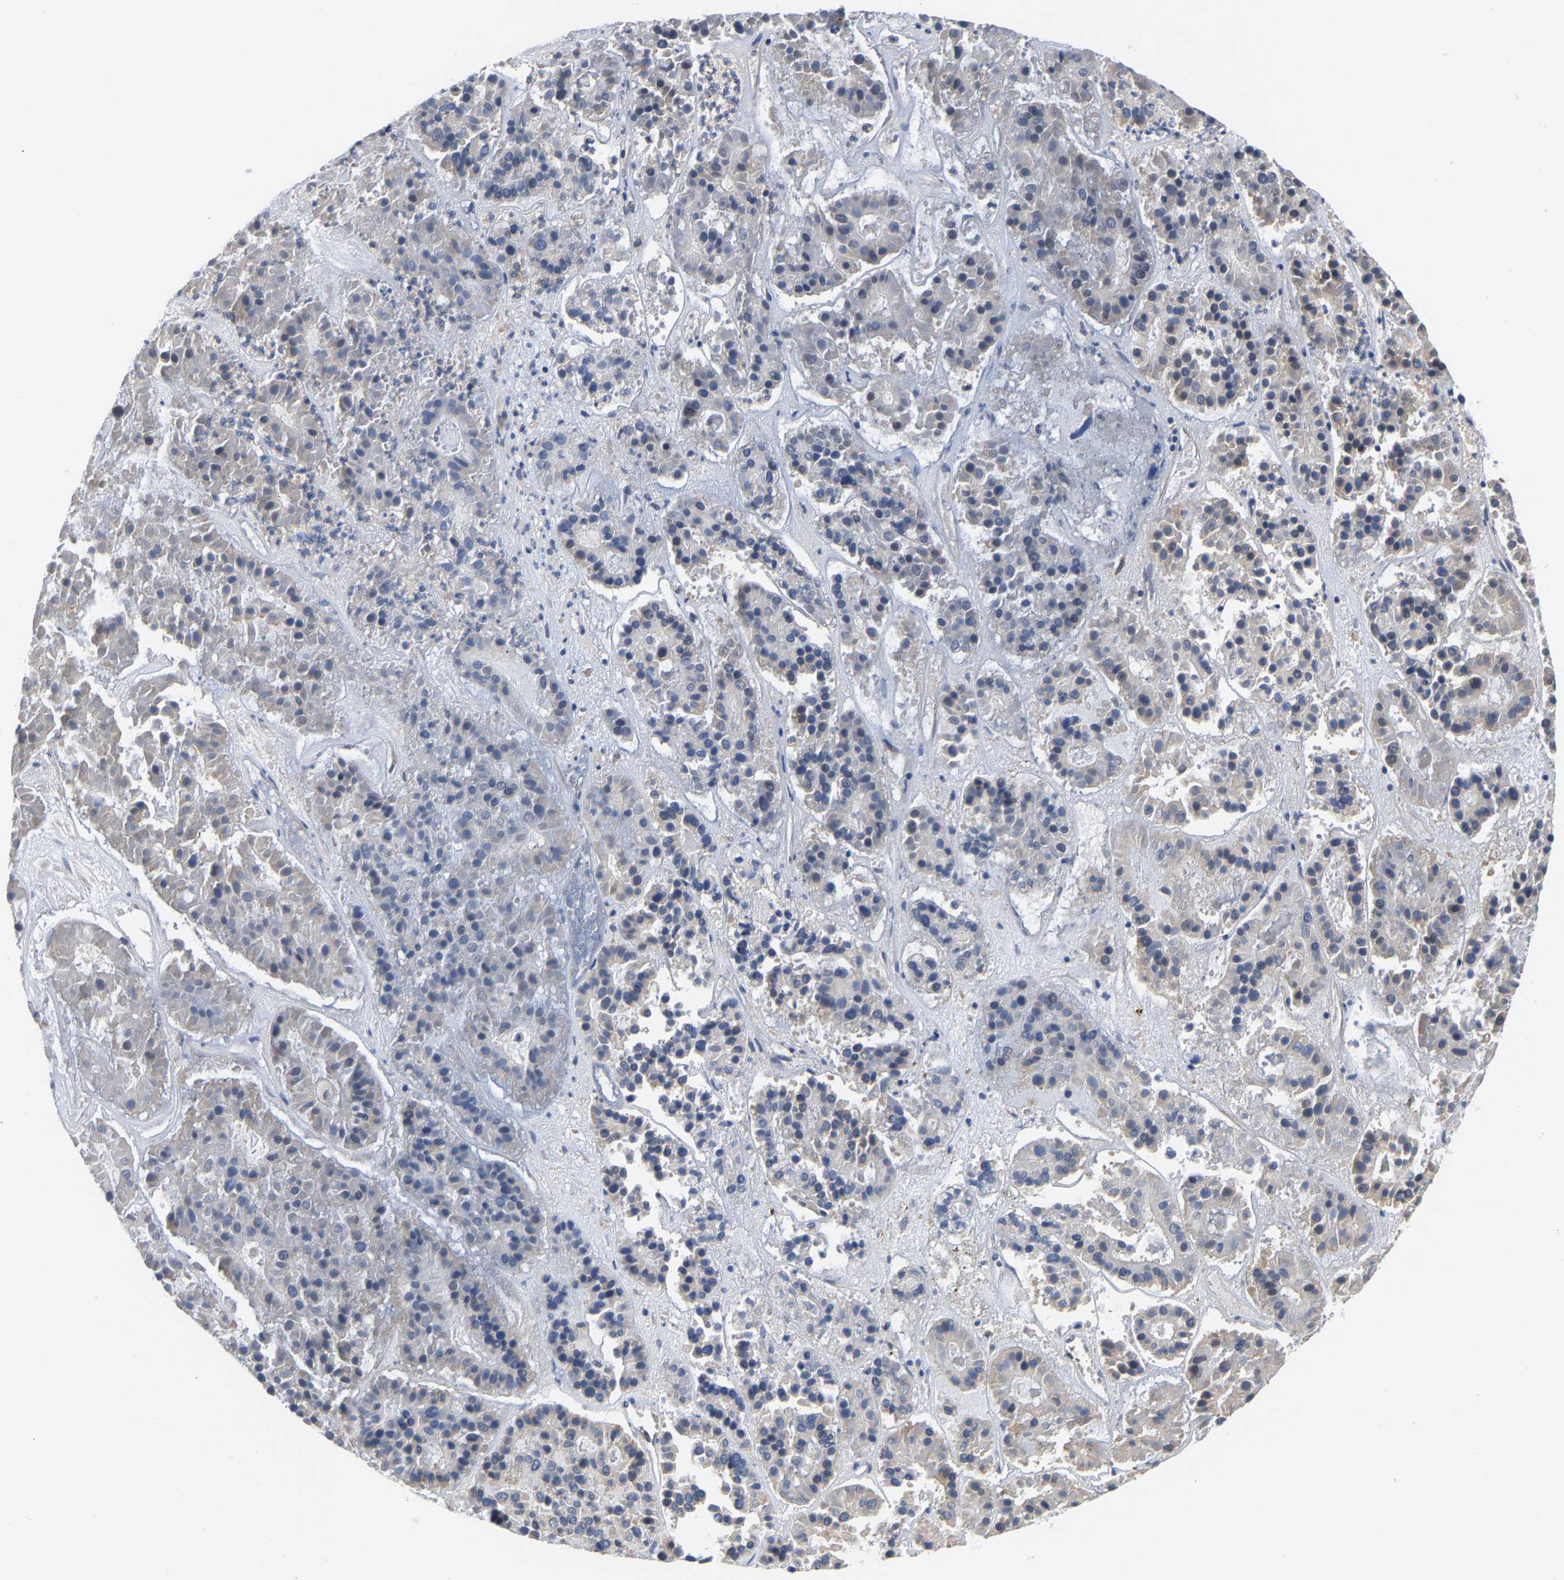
{"staining": {"intensity": "negative", "quantity": "none", "location": "none"}, "tissue": "pancreatic cancer", "cell_type": "Tumor cells", "image_type": "cancer", "snomed": [{"axis": "morphology", "description": "Adenocarcinoma, NOS"}, {"axis": "topography", "description": "Pancreas"}], "caption": "Immunohistochemistry (IHC) of human adenocarcinoma (pancreatic) exhibits no staining in tumor cells.", "gene": "ARAP1", "patient": {"sex": "male", "age": 50}}